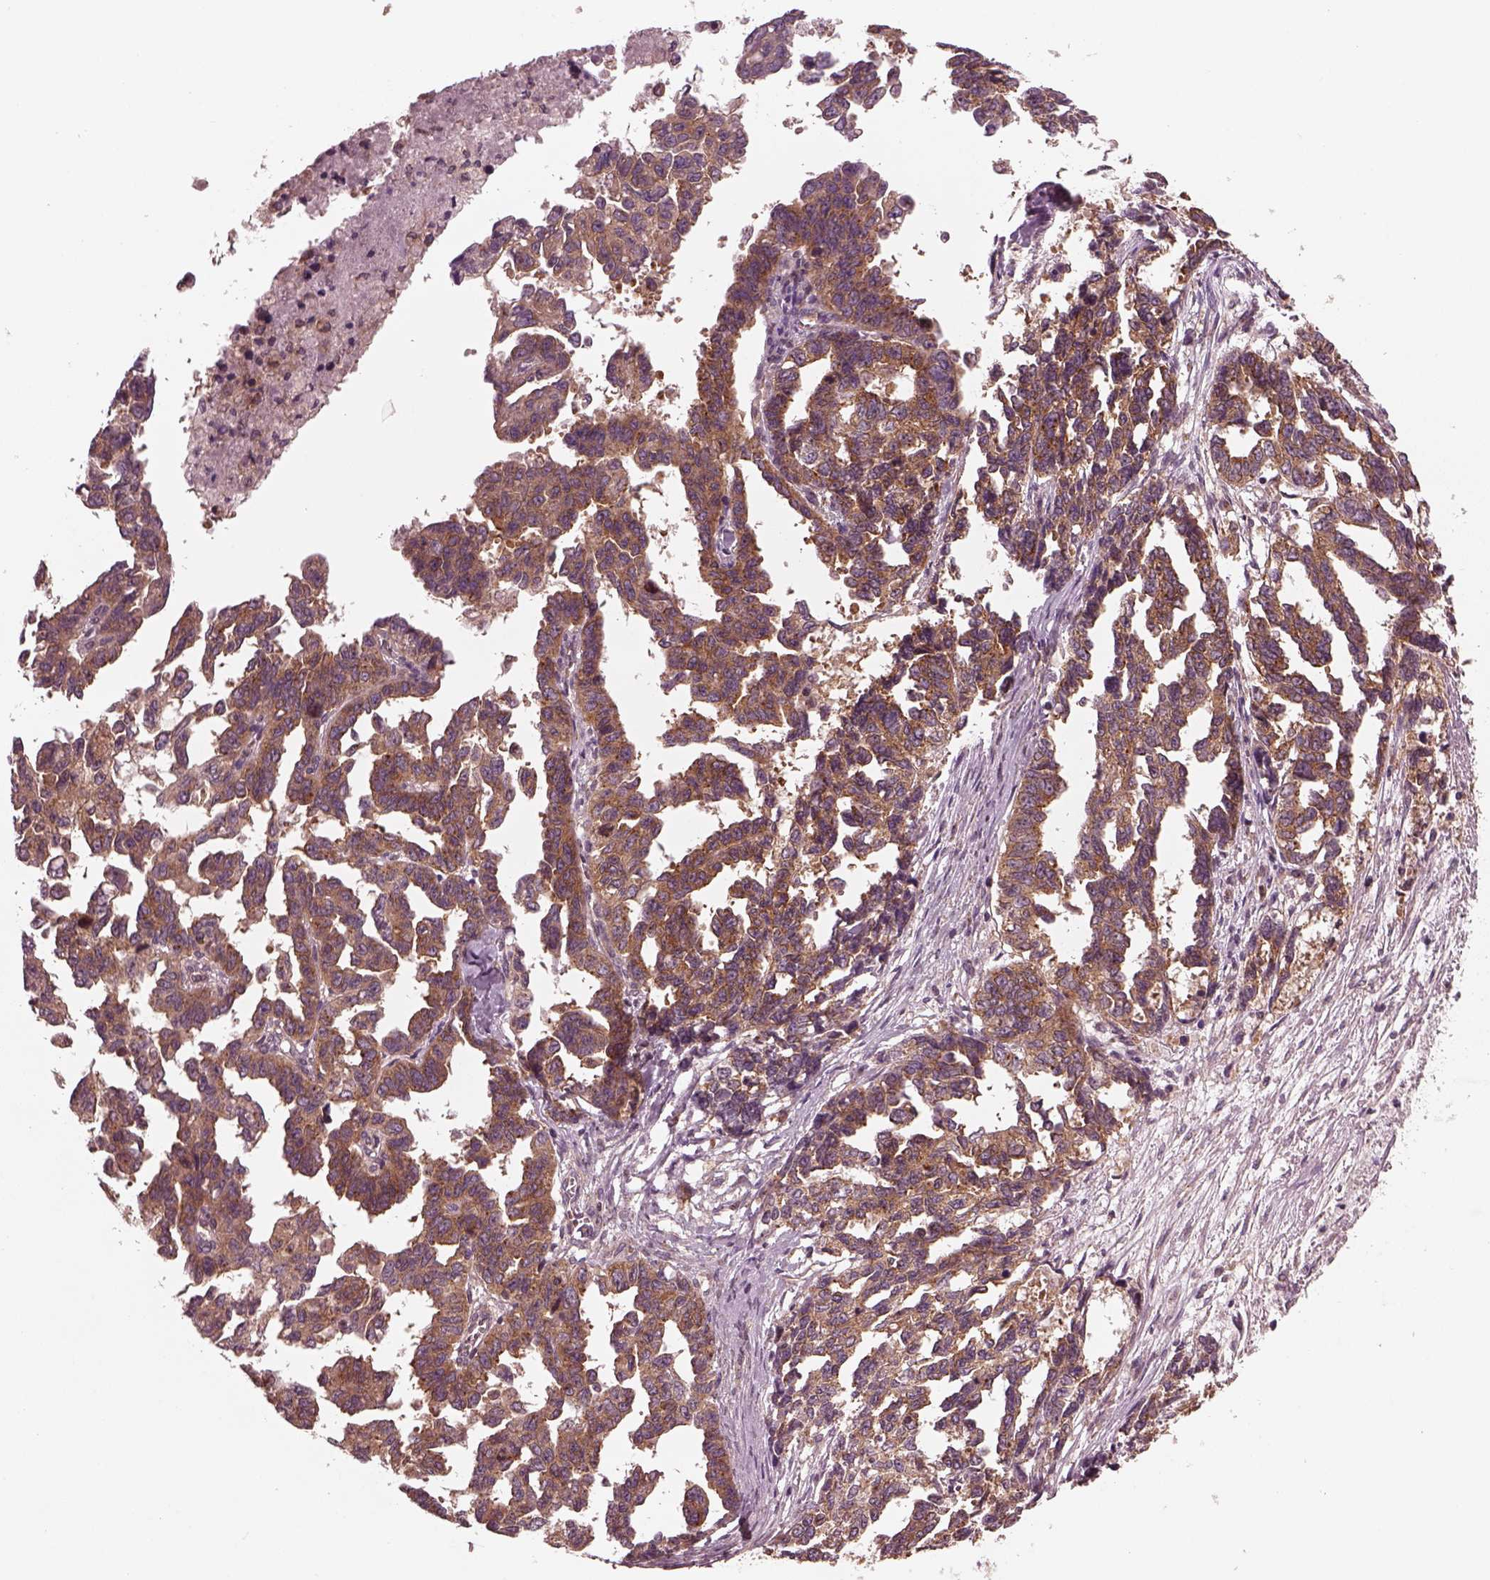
{"staining": {"intensity": "moderate", "quantity": ">75%", "location": "cytoplasmic/membranous"}, "tissue": "ovarian cancer", "cell_type": "Tumor cells", "image_type": "cancer", "snomed": [{"axis": "morphology", "description": "Cystadenocarcinoma, serous, NOS"}, {"axis": "topography", "description": "Ovary"}], "caption": "This is a photomicrograph of immunohistochemistry (IHC) staining of ovarian cancer (serous cystadenocarcinoma), which shows moderate expression in the cytoplasmic/membranous of tumor cells.", "gene": "TUBG1", "patient": {"sex": "female", "age": 69}}